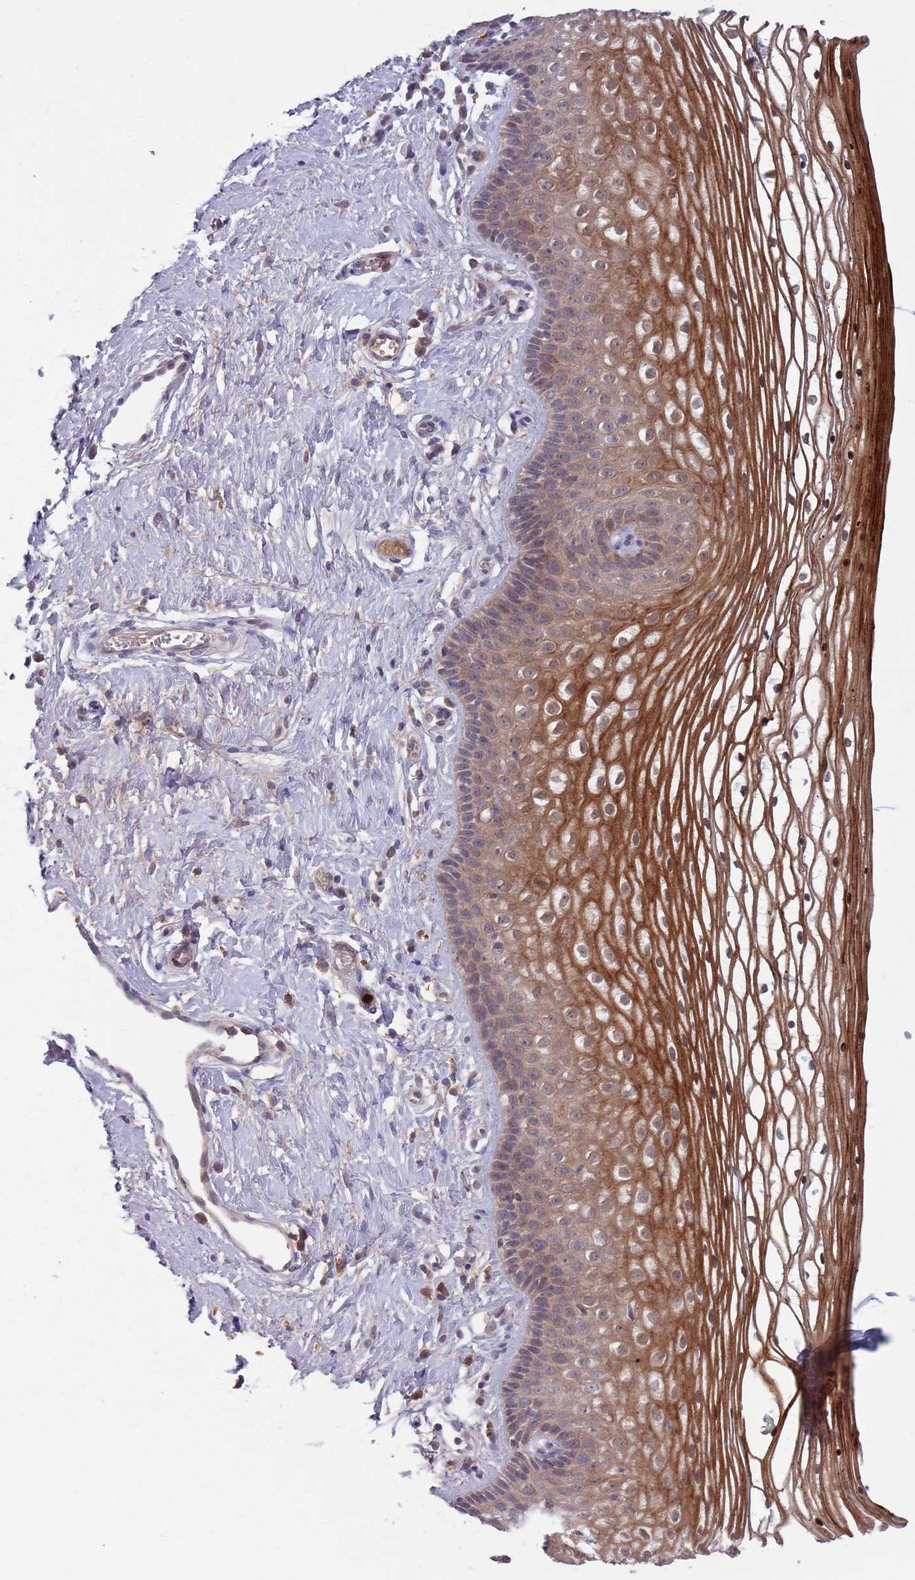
{"staining": {"intensity": "strong", "quantity": "25%-75%", "location": "cytoplasmic/membranous"}, "tissue": "vagina", "cell_type": "Squamous epithelial cells", "image_type": "normal", "snomed": [{"axis": "morphology", "description": "Normal tissue, NOS"}, {"axis": "topography", "description": "Vagina"}], "caption": "The image reveals immunohistochemical staining of benign vagina. There is strong cytoplasmic/membranous positivity is present in approximately 25%-75% of squamous epithelial cells. Nuclei are stained in blue.", "gene": "TYW1B", "patient": {"sex": "female", "age": 46}}